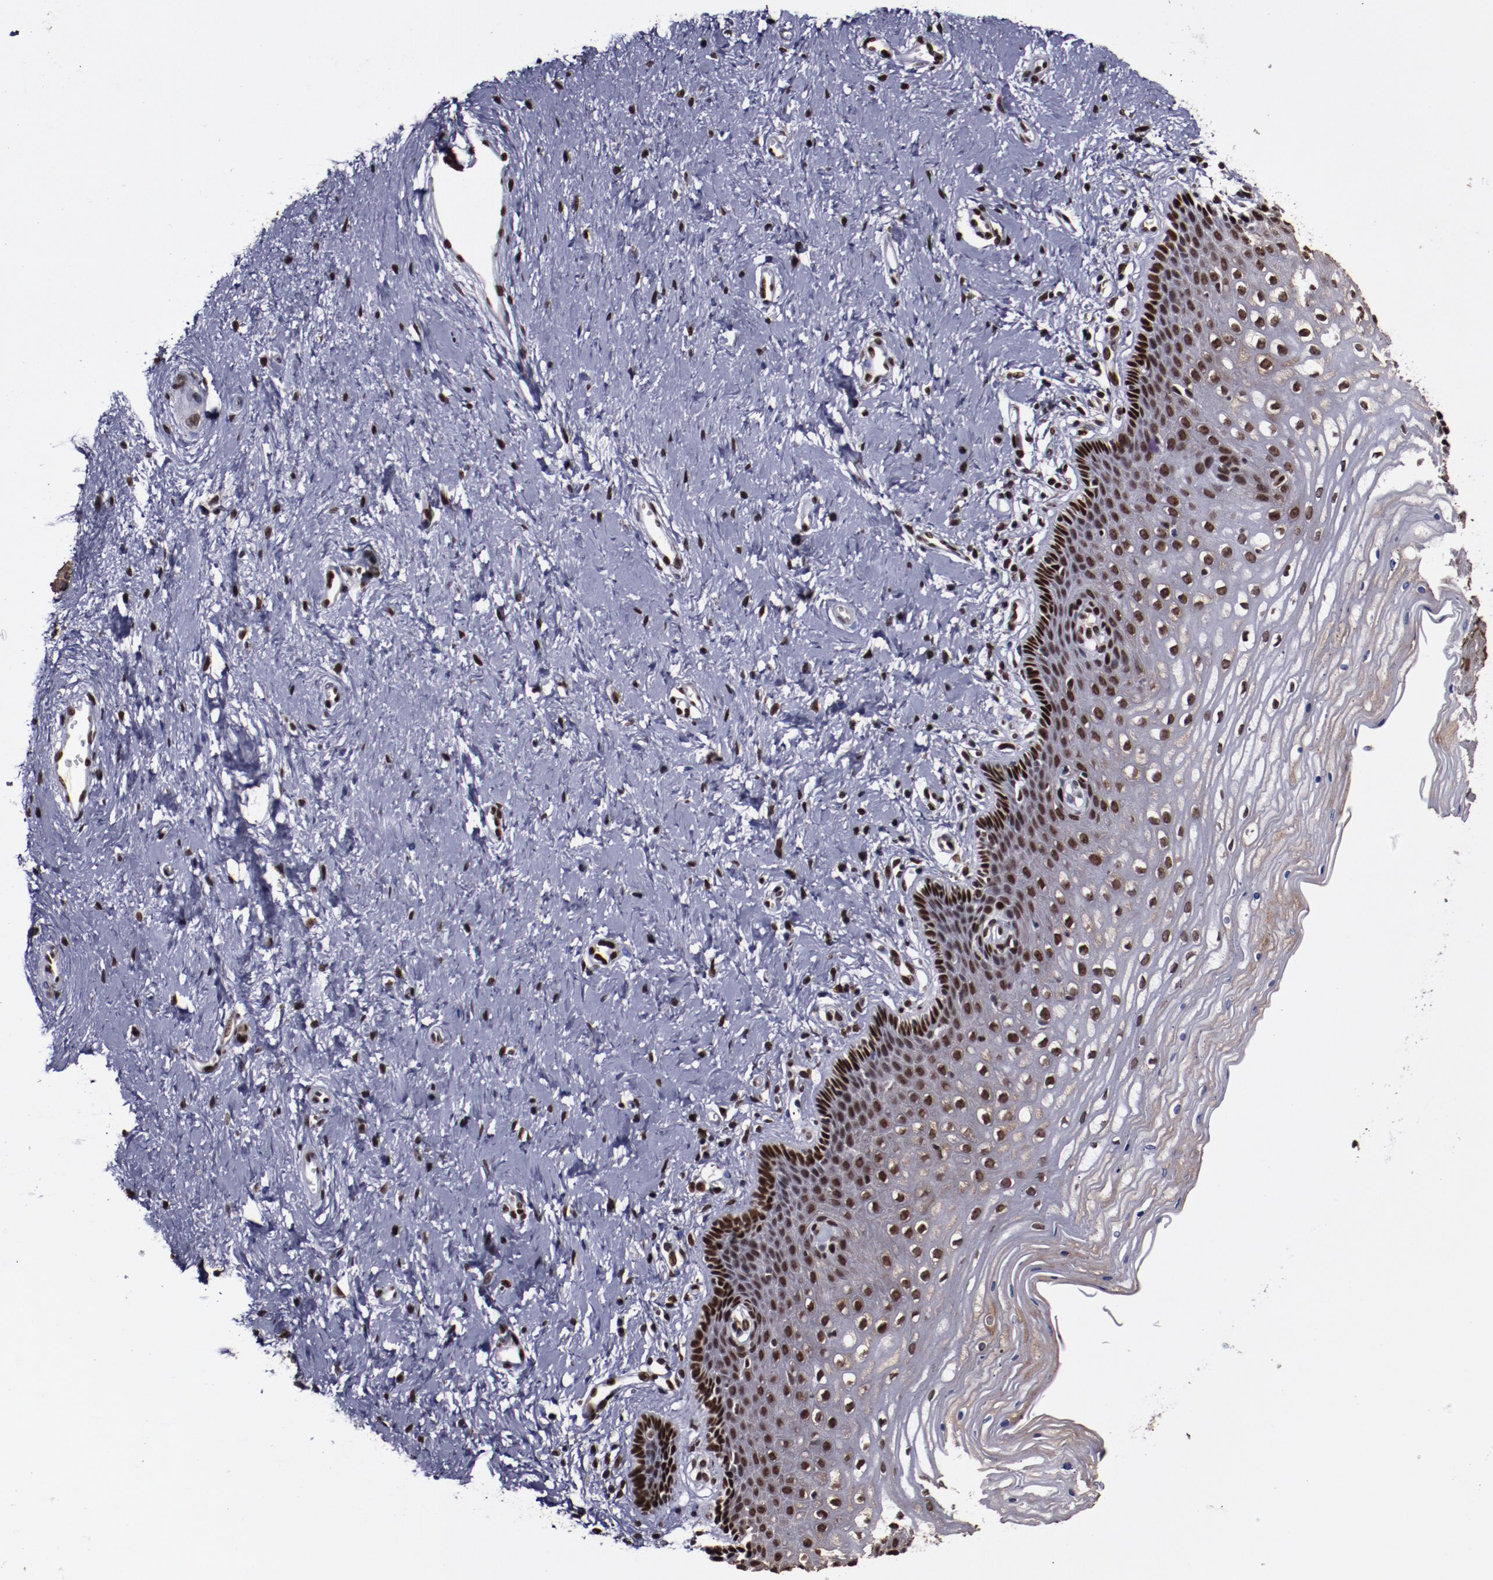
{"staining": {"intensity": "moderate", "quantity": ">75%", "location": "nuclear"}, "tissue": "cervix", "cell_type": "Glandular cells", "image_type": "normal", "snomed": [{"axis": "morphology", "description": "Normal tissue, NOS"}, {"axis": "topography", "description": "Cervix"}], "caption": "Cervix was stained to show a protein in brown. There is medium levels of moderate nuclear staining in about >75% of glandular cells.", "gene": "APEX1", "patient": {"sex": "female", "age": 39}}